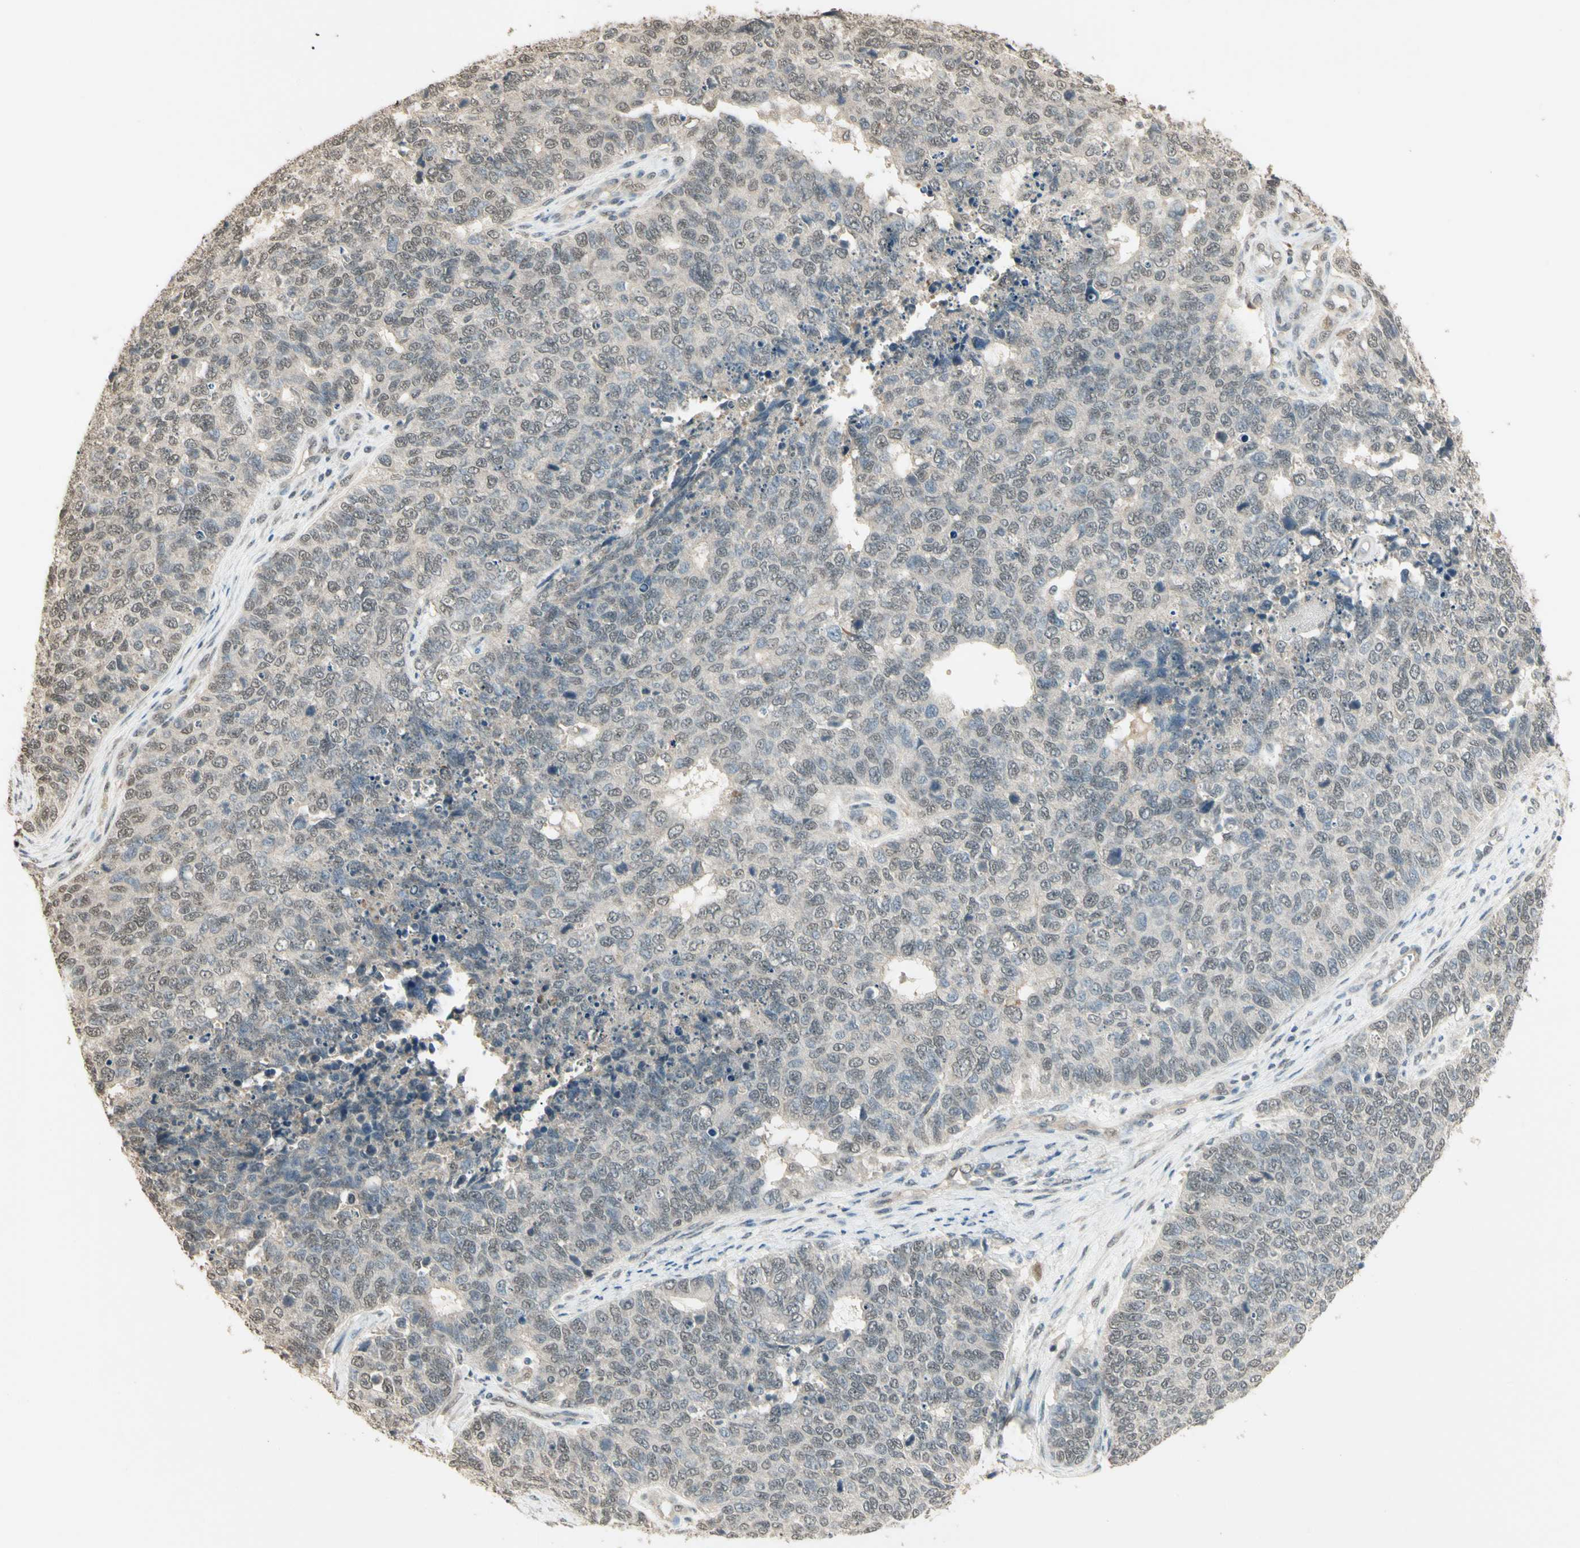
{"staining": {"intensity": "weak", "quantity": "25%-75%", "location": "cytoplasmic/membranous,nuclear"}, "tissue": "cervical cancer", "cell_type": "Tumor cells", "image_type": "cancer", "snomed": [{"axis": "morphology", "description": "Squamous cell carcinoma, NOS"}, {"axis": "topography", "description": "Cervix"}], "caption": "Cervical squamous cell carcinoma stained with DAB (3,3'-diaminobenzidine) immunohistochemistry reveals low levels of weak cytoplasmic/membranous and nuclear staining in about 25%-75% of tumor cells.", "gene": "SGCA", "patient": {"sex": "female", "age": 63}}